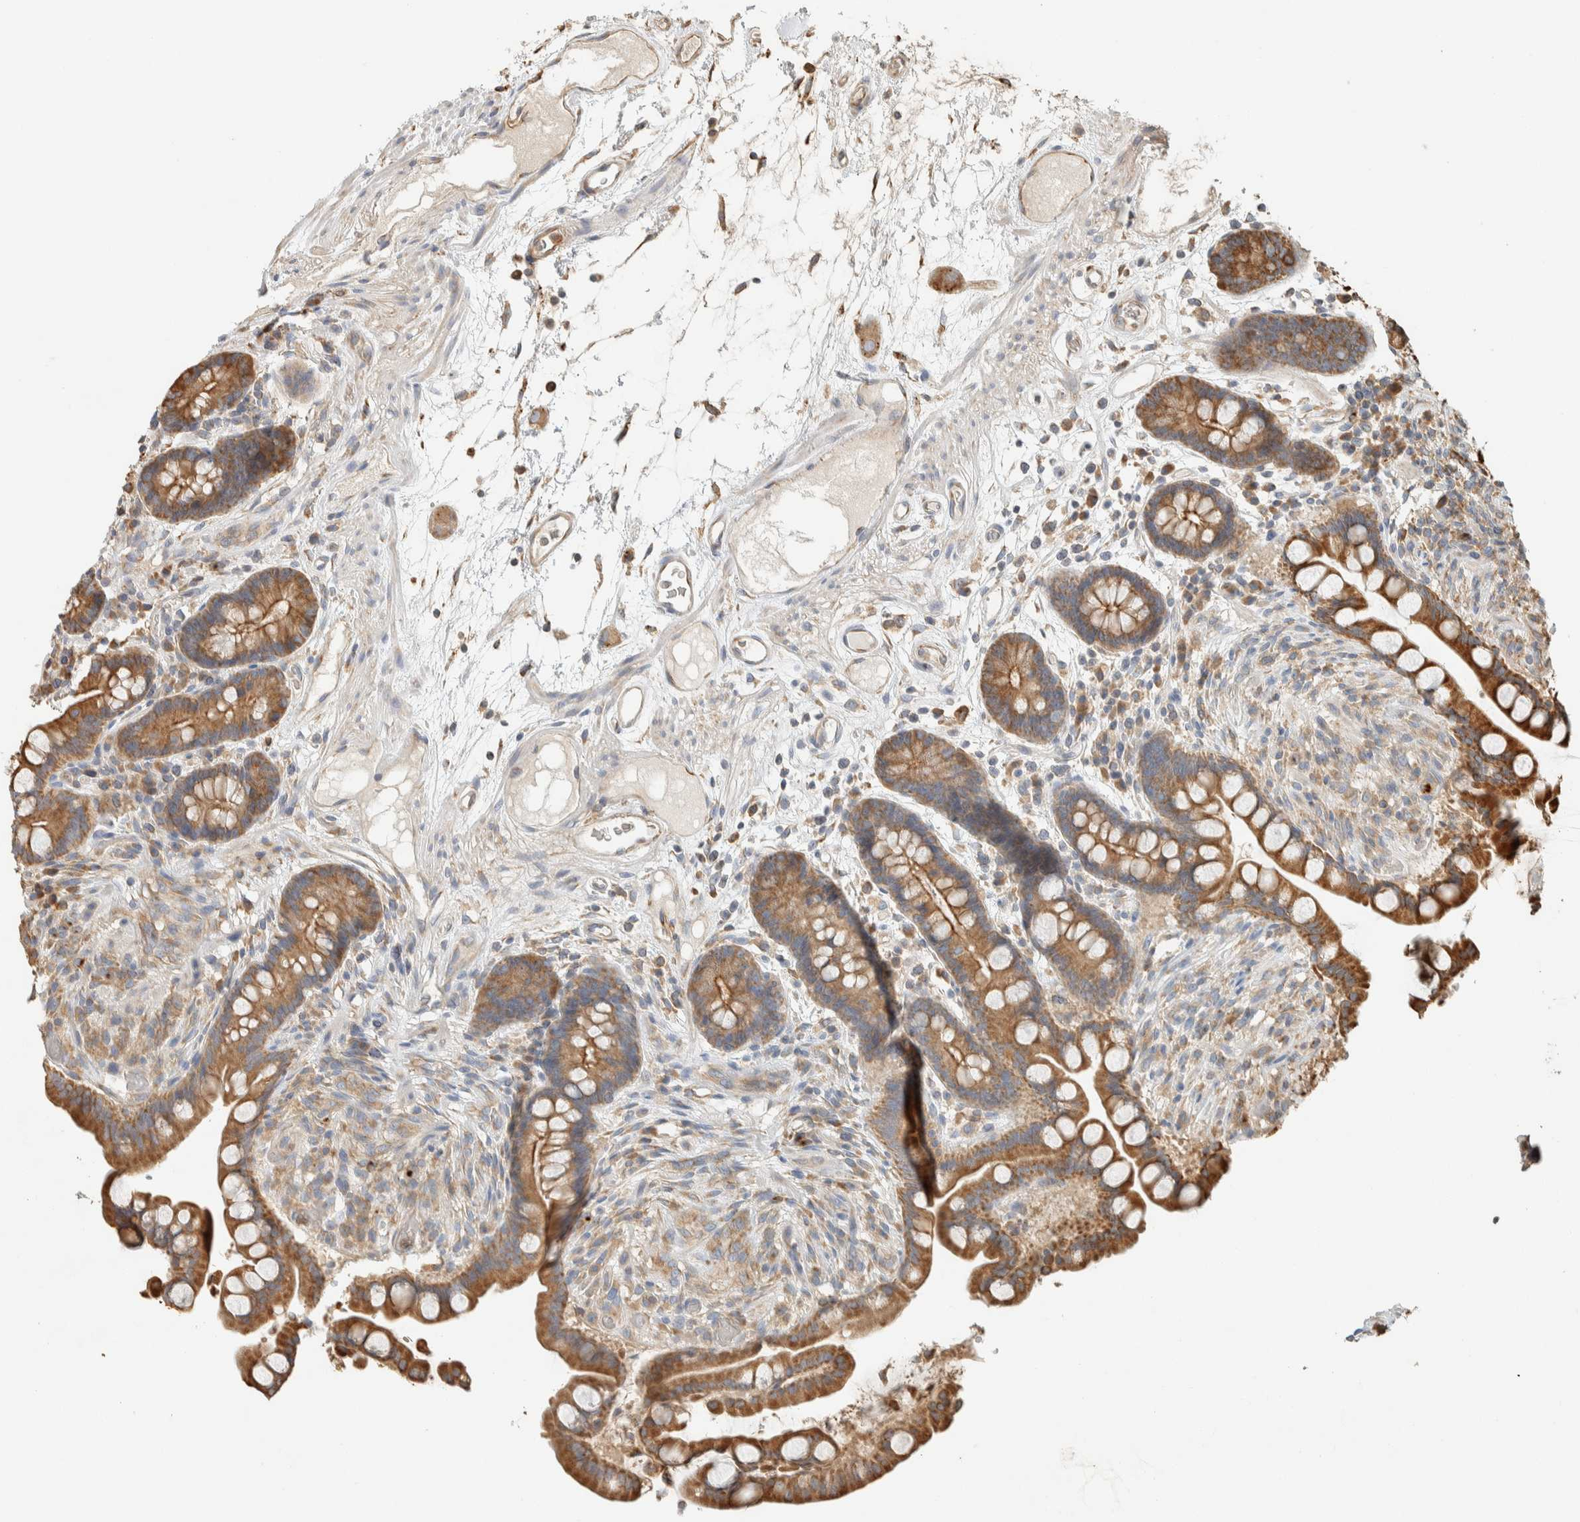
{"staining": {"intensity": "moderate", "quantity": "25%-75%", "location": "cytoplasmic/membranous"}, "tissue": "colon", "cell_type": "Endothelial cells", "image_type": "normal", "snomed": [{"axis": "morphology", "description": "Normal tissue, NOS"}, {"axis": "topography", "description": "Colon"}], "caption": "Protein staining of benign colon demonstrates moderate cytoplasmic/membranous expression in about 25%-75% of endothelial cells.", "gene": "RAB11FIP1", "patient": {"sex": "male", "age": 73}}